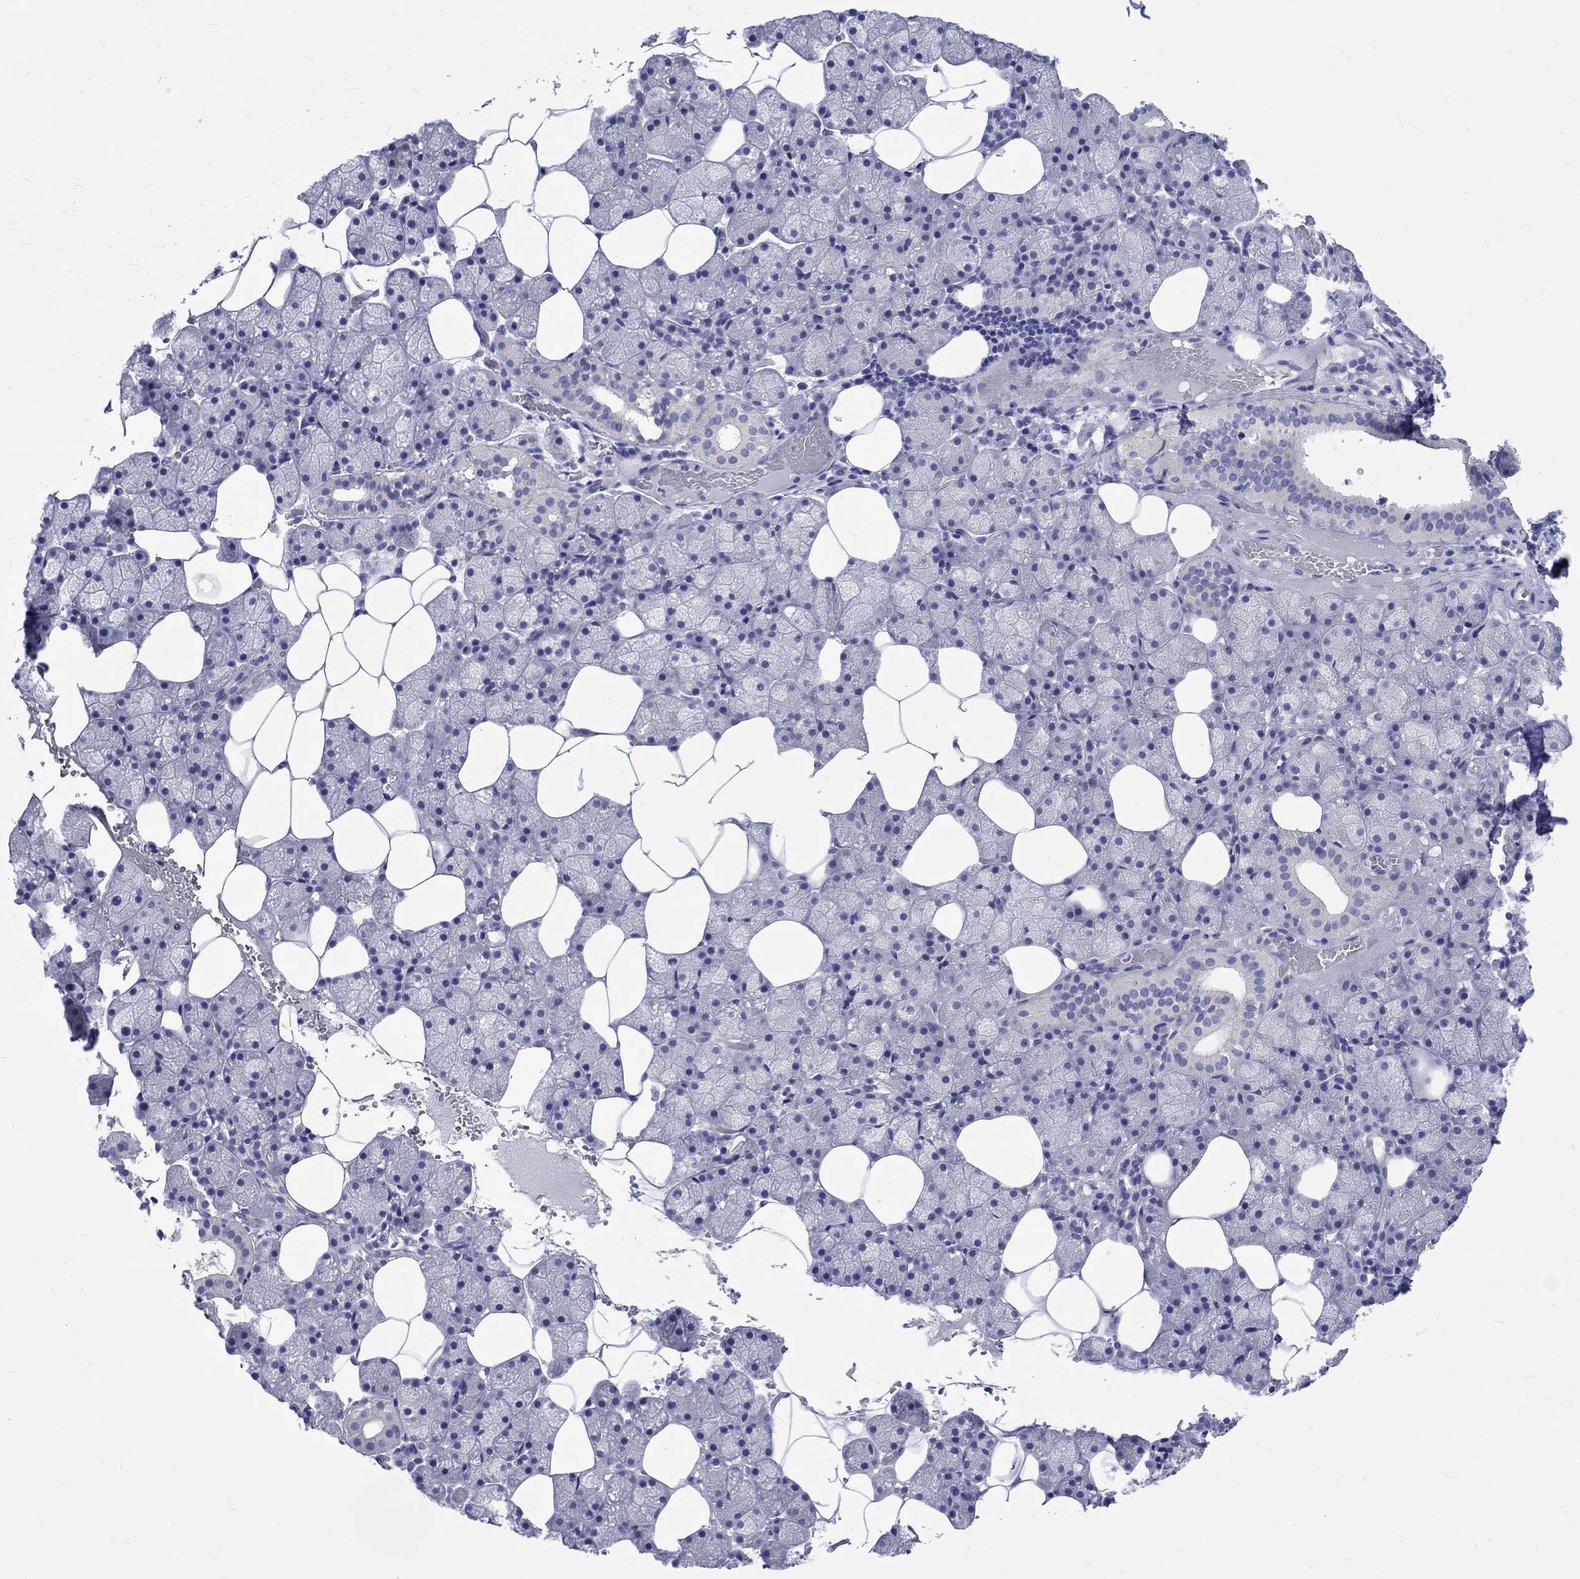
{"staining": {"intensity": "negative", "quantity": "none", "location": "none"}, "tissue": "salivary gland", "cell_type": "Glandular cells", "image_type": "normal", "snomed": [{"axis": "morphology", "description": "Normal tissue, NOS"}, {"axis": "topography", "description": "Salivary gland"}], "caption": "Unremarkable salivary gland was stained to show a protein in brown. There is no significant expression in glandular cells.", "gene": "SH2D7", "patient": {"sex": "male", "age": 38}}